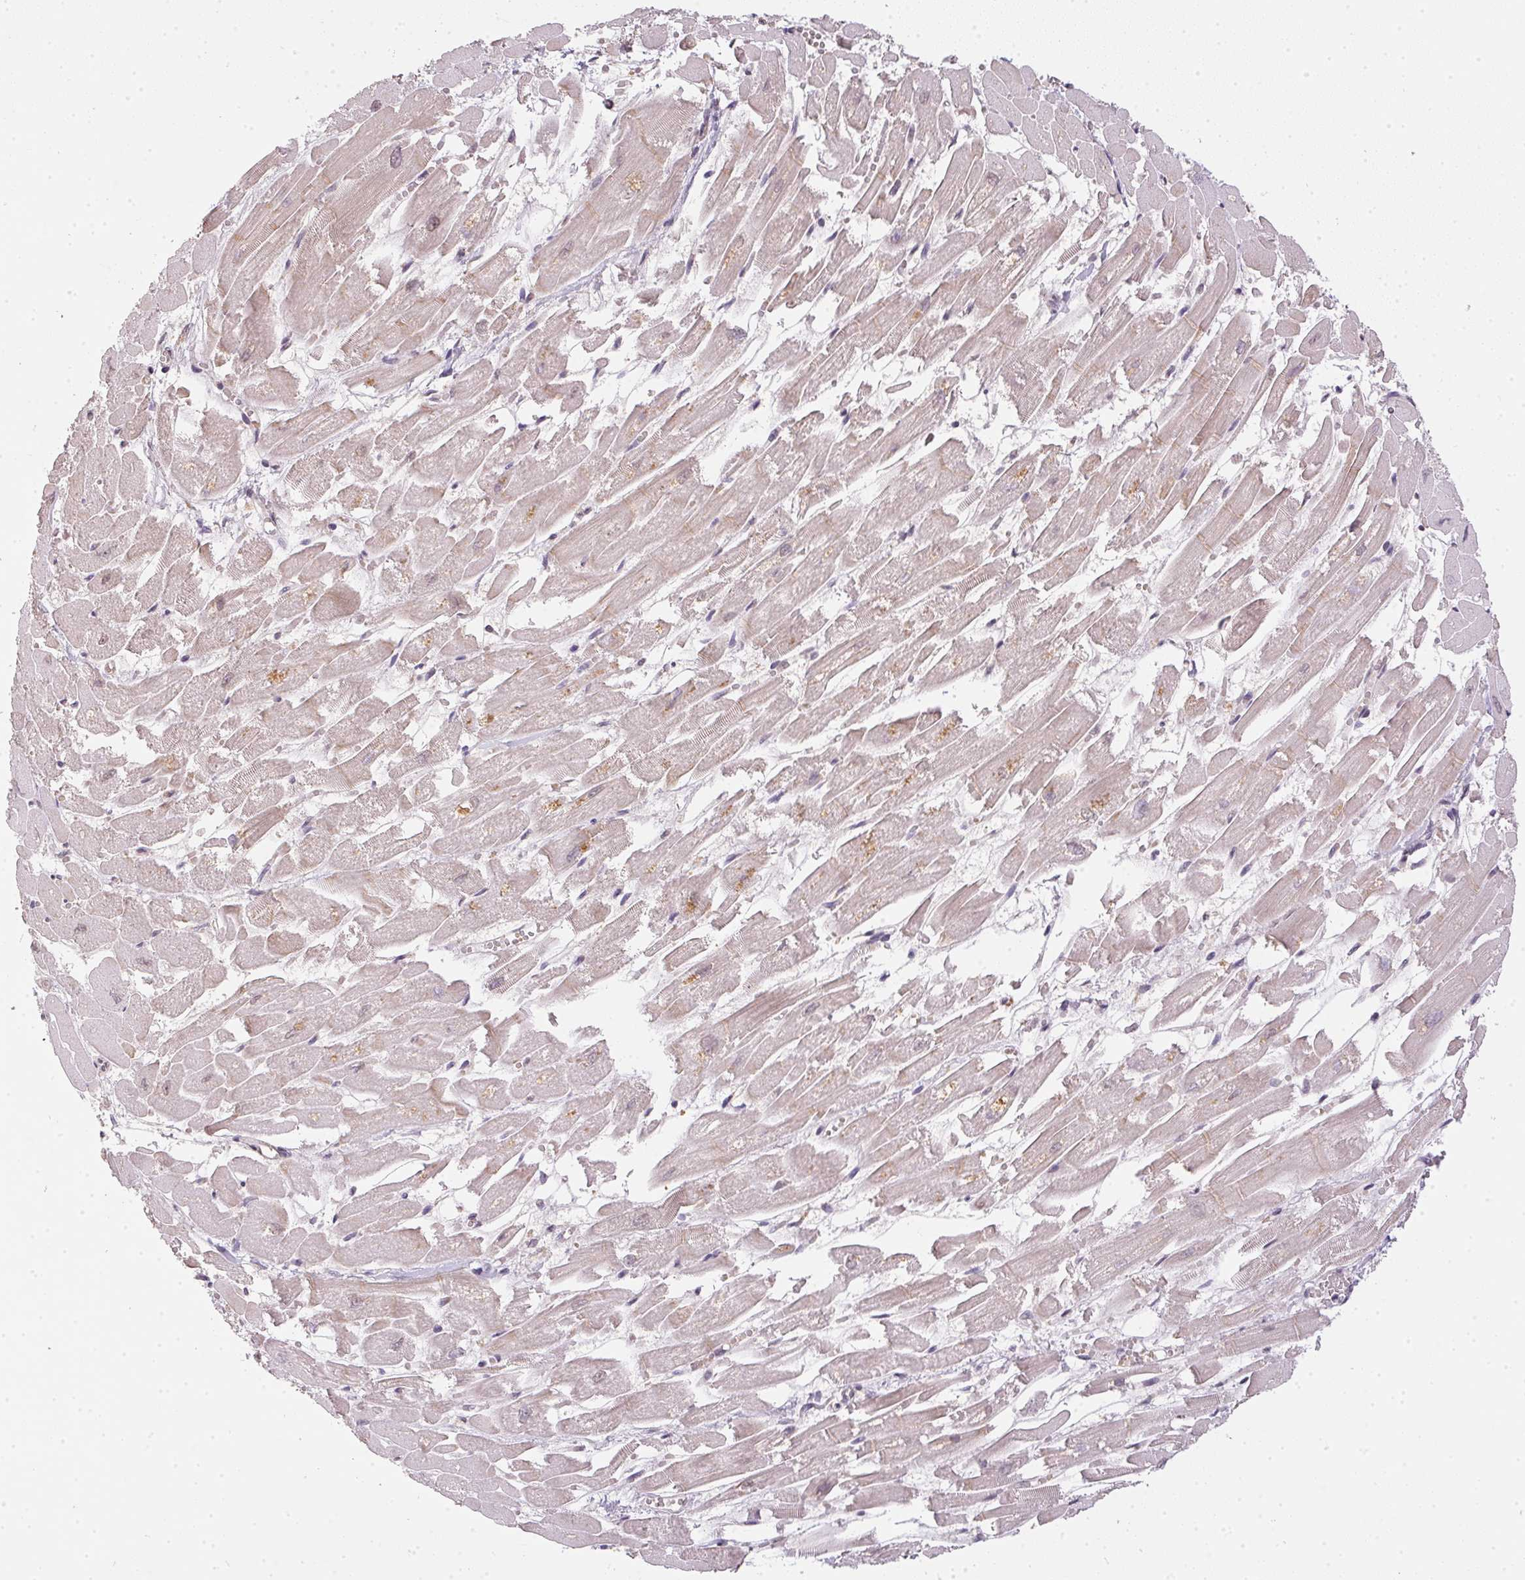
{"staining": {"intensity": "negative", "quantity": "none", "location": "none"}, "tissue": "heart muscle", "cell_type": "Cardiomyocytes", "image_type": "normal", "snomed": [{"axis": "morphology", "description": "Normal tissue, NOS"}, {"axis": "topography", "description": "Heart"}], "caption": "Immunohistochemistry of unremarkable human heart muscle displays no positivity in cardiomyocytes.", "gene": "PPP4R4", "patient": {"sex": "female", "age": 52}}